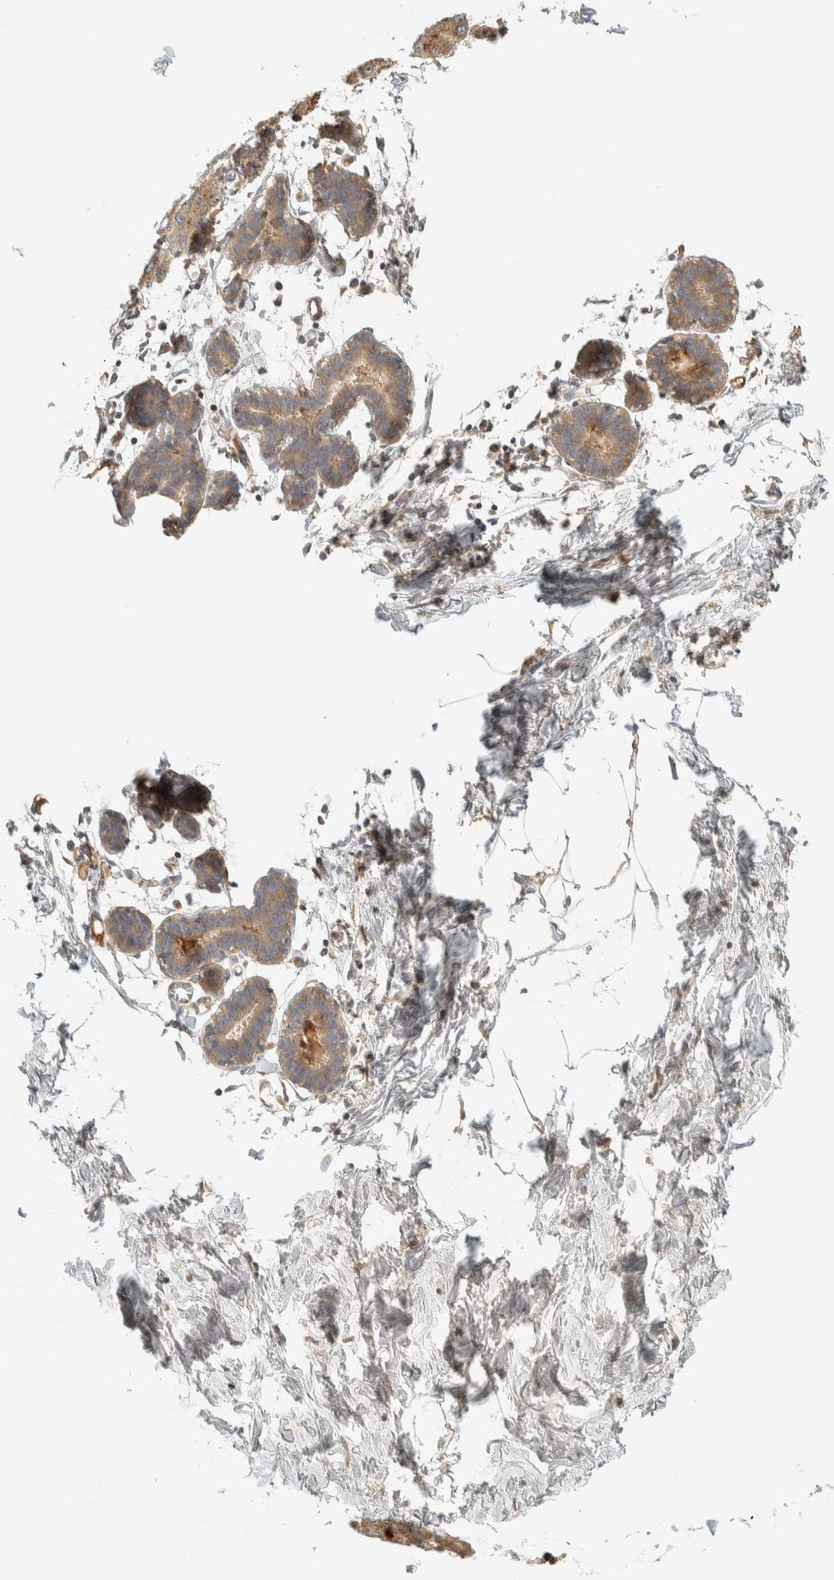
{"staining": {"intensity": "moderate", "quantity": ">75%", "location": "cytoplasmic/membranous"}, "tissue": "breast", "cell_type": "Adipocytes", "image_type": "normal", "snomed": [{"axis": "morphology", "description": "Normal tissue, NOS"}, {"axis": "topography", "description": "Breast"}], "caption": "Immunohistochemistry (IHC) of normal breast shows medium levels of moderate cytoplasmic/membranous positivity in approximately >75% of adipocytes.", "gene": "FAM167A", "patient": {"sex": "female", "age": 27}}